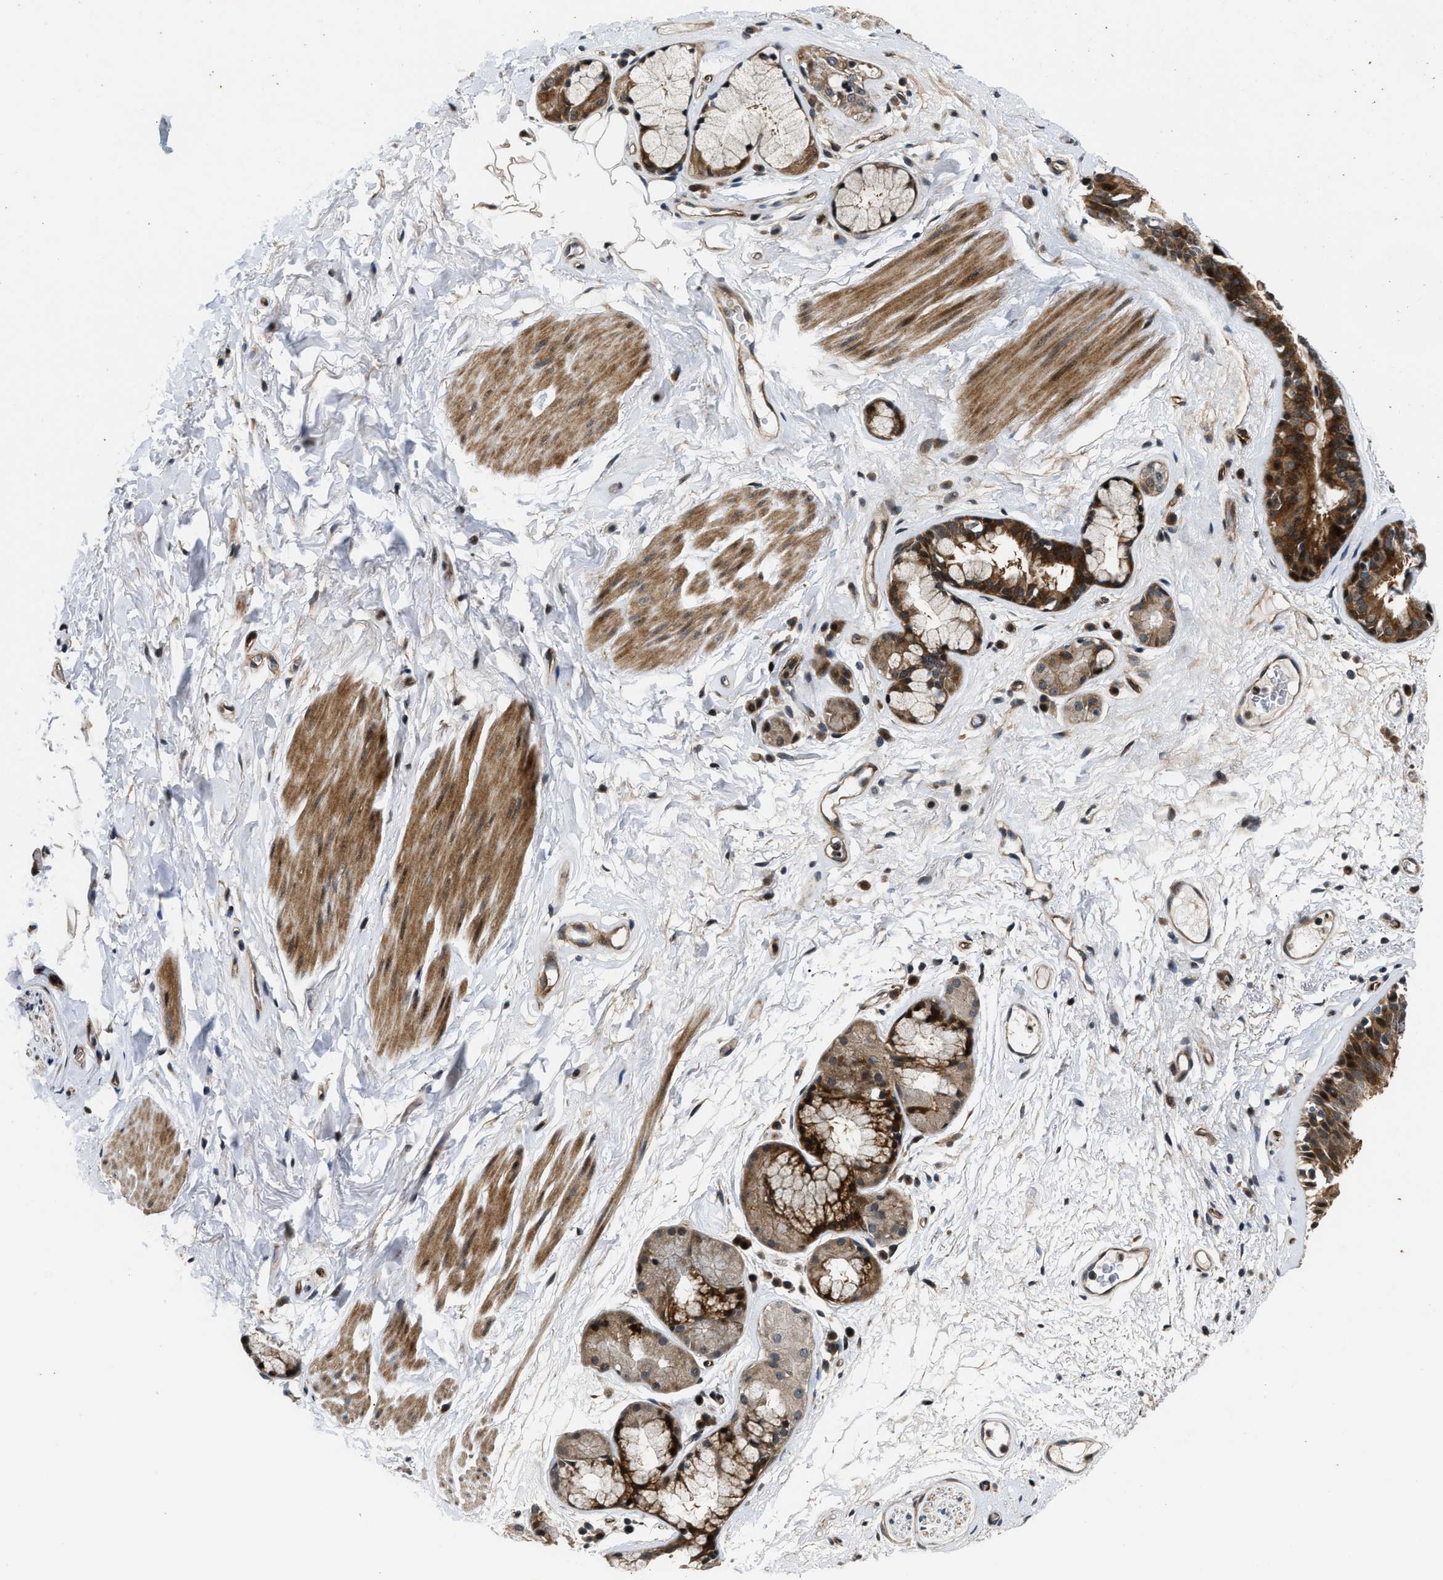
{"staining": {"intensity": "strong", "quantity": ">75%", "location": "cytoplasmic/membranous"}, "tissue": "bronchus", "cell_type": "Respiratory epithelial cells", "image_type": "normal", "snomed": [{"axis": "morphology", "description": "Normal tissue, NOS"}, {"axis": "topography", "description": "Cartilage tissue"}], "caption": "A micrograph showing strong cytoplasmic/membranous expression in about >75% of respiratory epithelial cells in normal bronchus, as visualized by brown immunohistochemical staining.", "gene": "ALDH3A2", "patient": {"sex": "female", "age": 63}}